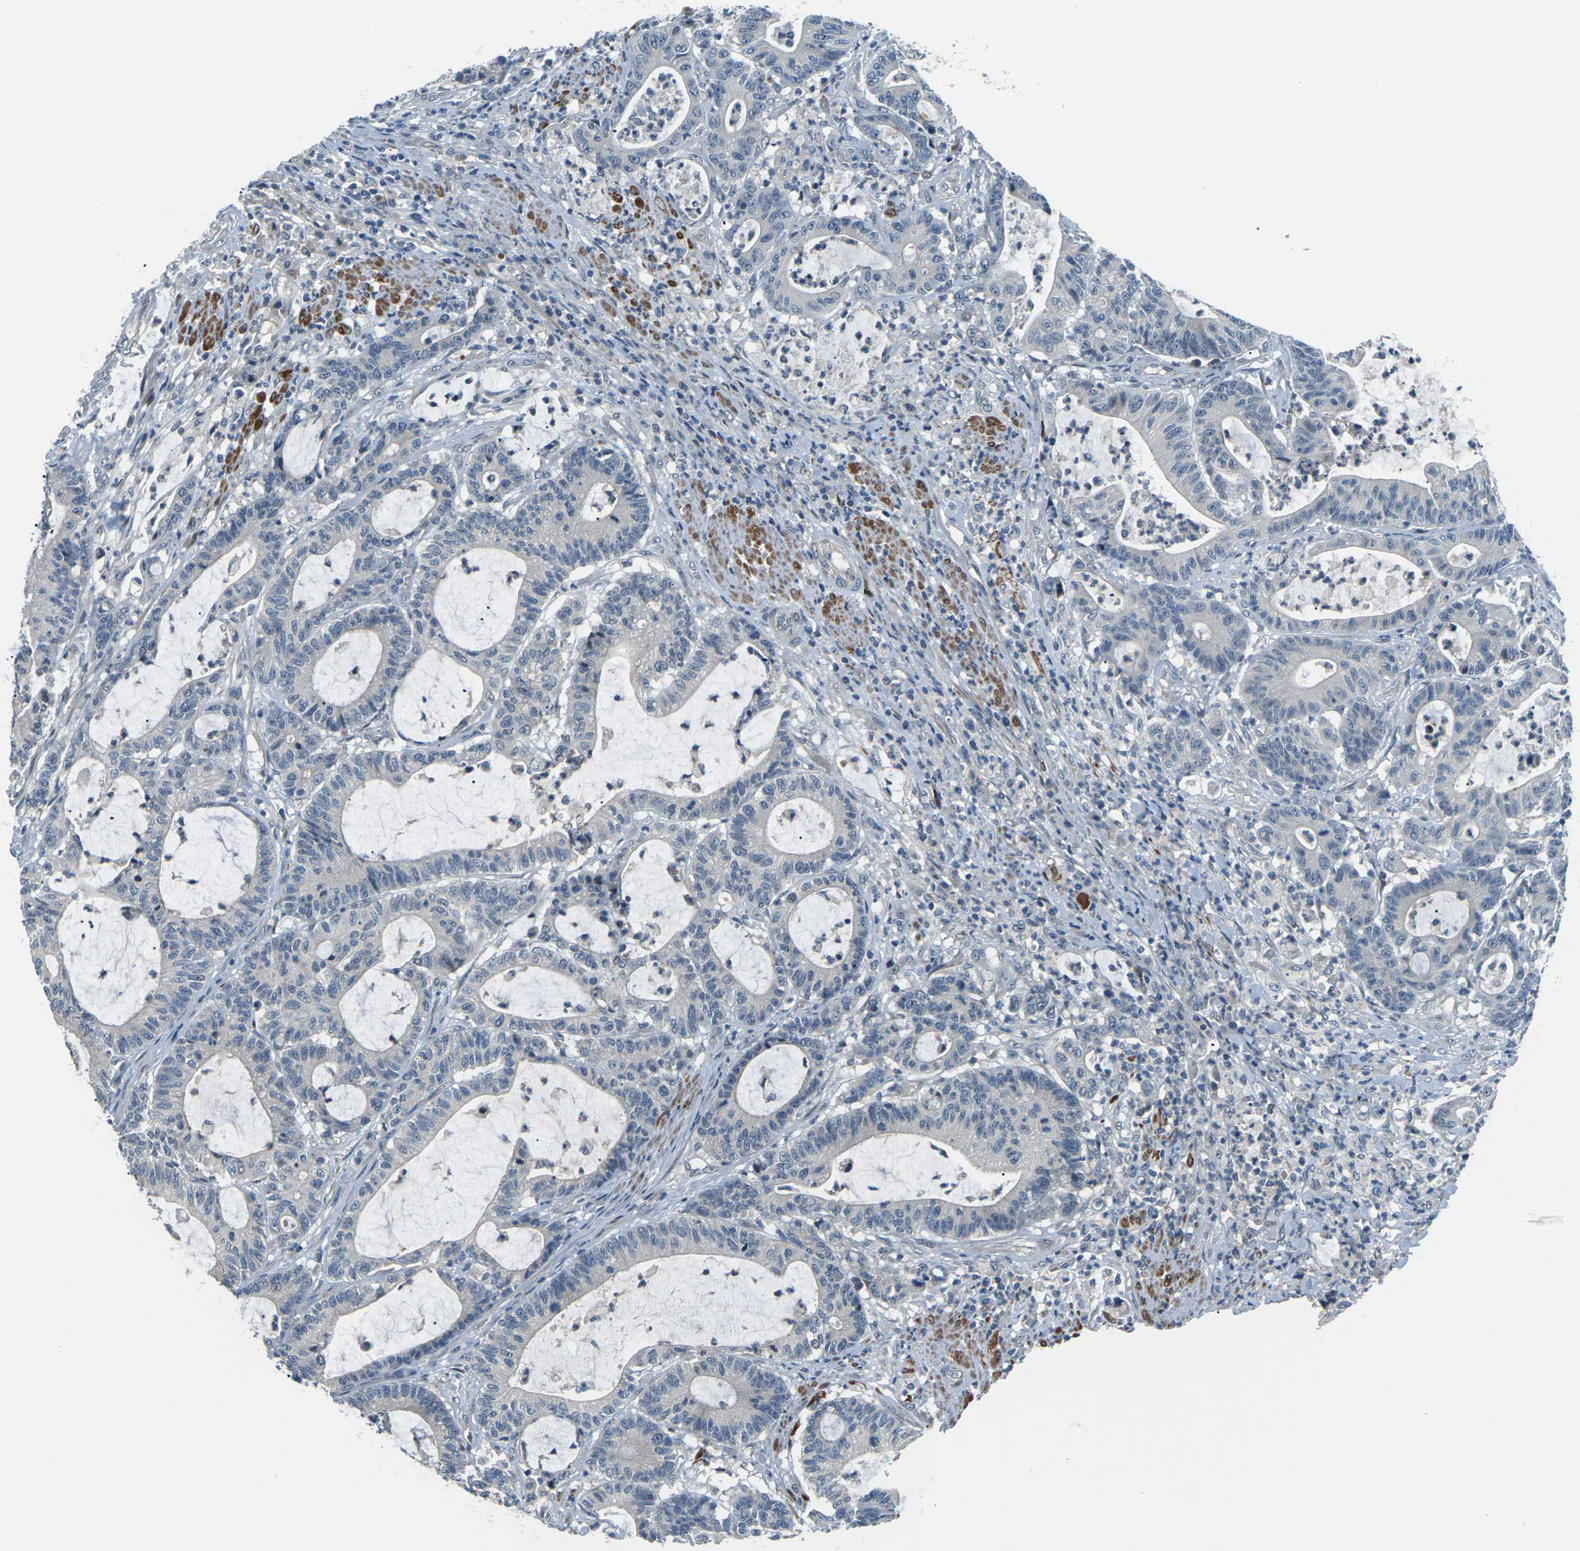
{"staining": {"intensity": "negative", "quantity": "none", "location": "none"}, "tissue": "colorectal cancer", "cell_type": "Tumor cells", "image_type": "cancer", "snomed": [{"axis": "morphology", "description": "Adenocarcinoma, NOS"}, {"axis": "topography", "description": "Colon"}], "caption": "Immunohistochemistry image of neoplastic tissue: colorectal cancer (adenocarcinoma) stained with DAB exhibits no significant protein staining in tumor cells.", "gene": "SLC13A3", "patient": {"sex": "female", "age": 84}}